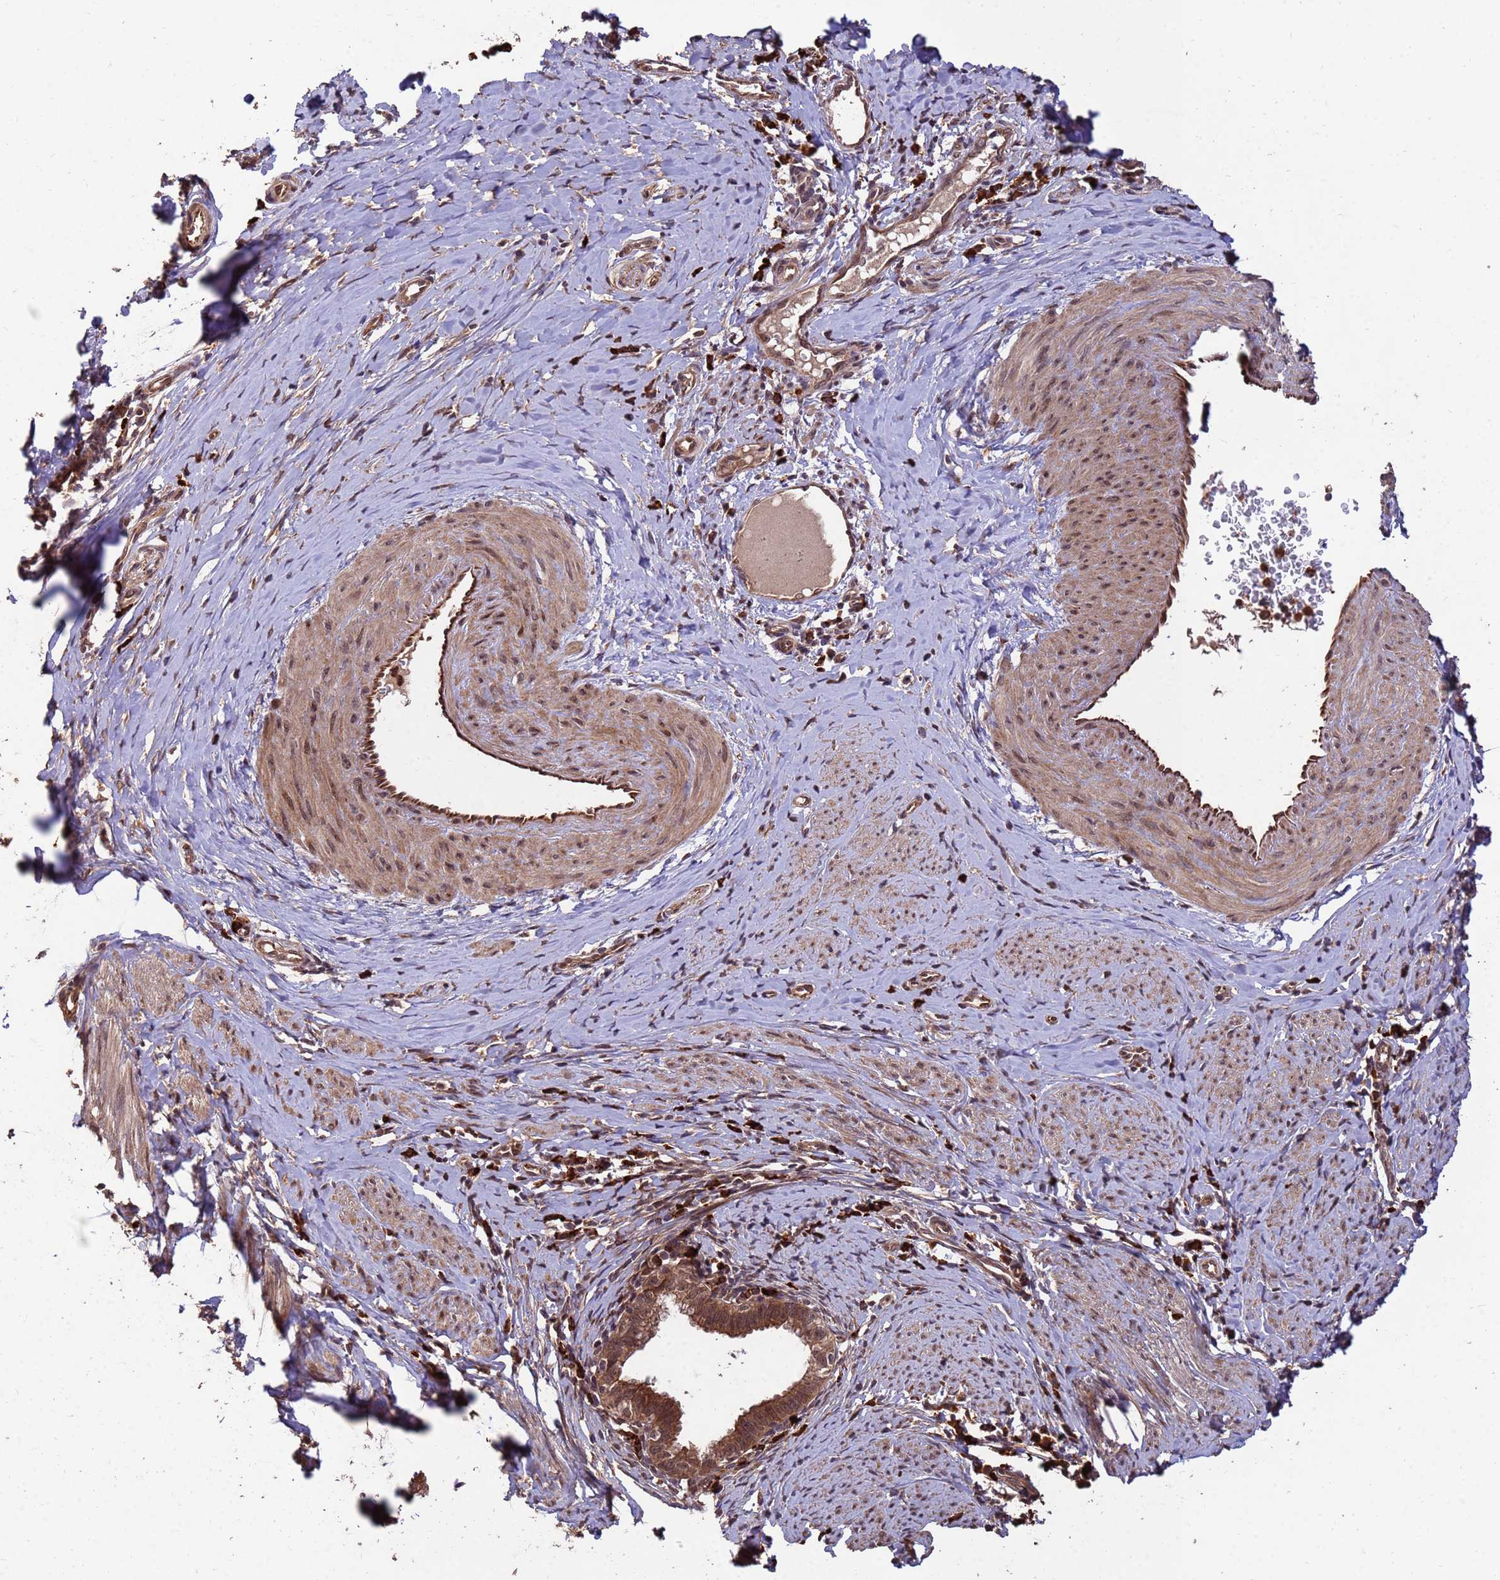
{"staining": {"intensity": "moderate", "quantity": ">75%", "location": "cytoplasmic/membranous,nuclear"}, "tissue": "cervical cancer", "cell_type": "Tumor cells", "image_type": "cancer", "snomed": [{"axis": "morphology", "description": "Adenocarcinoma, NOS"}, {"axis": "topography", "description": "Cervix"}], "caption": "A high-resolution micrograph shows immunohistochemistry (IHC) staining of adenocarcinoma (cervical), which displays moderate cytoplasmic/membranous and nuclear staining in approximately >75% of tumor cells.", "gene": "ZNF619", "patient": {"sex": "female", "age": 36}}